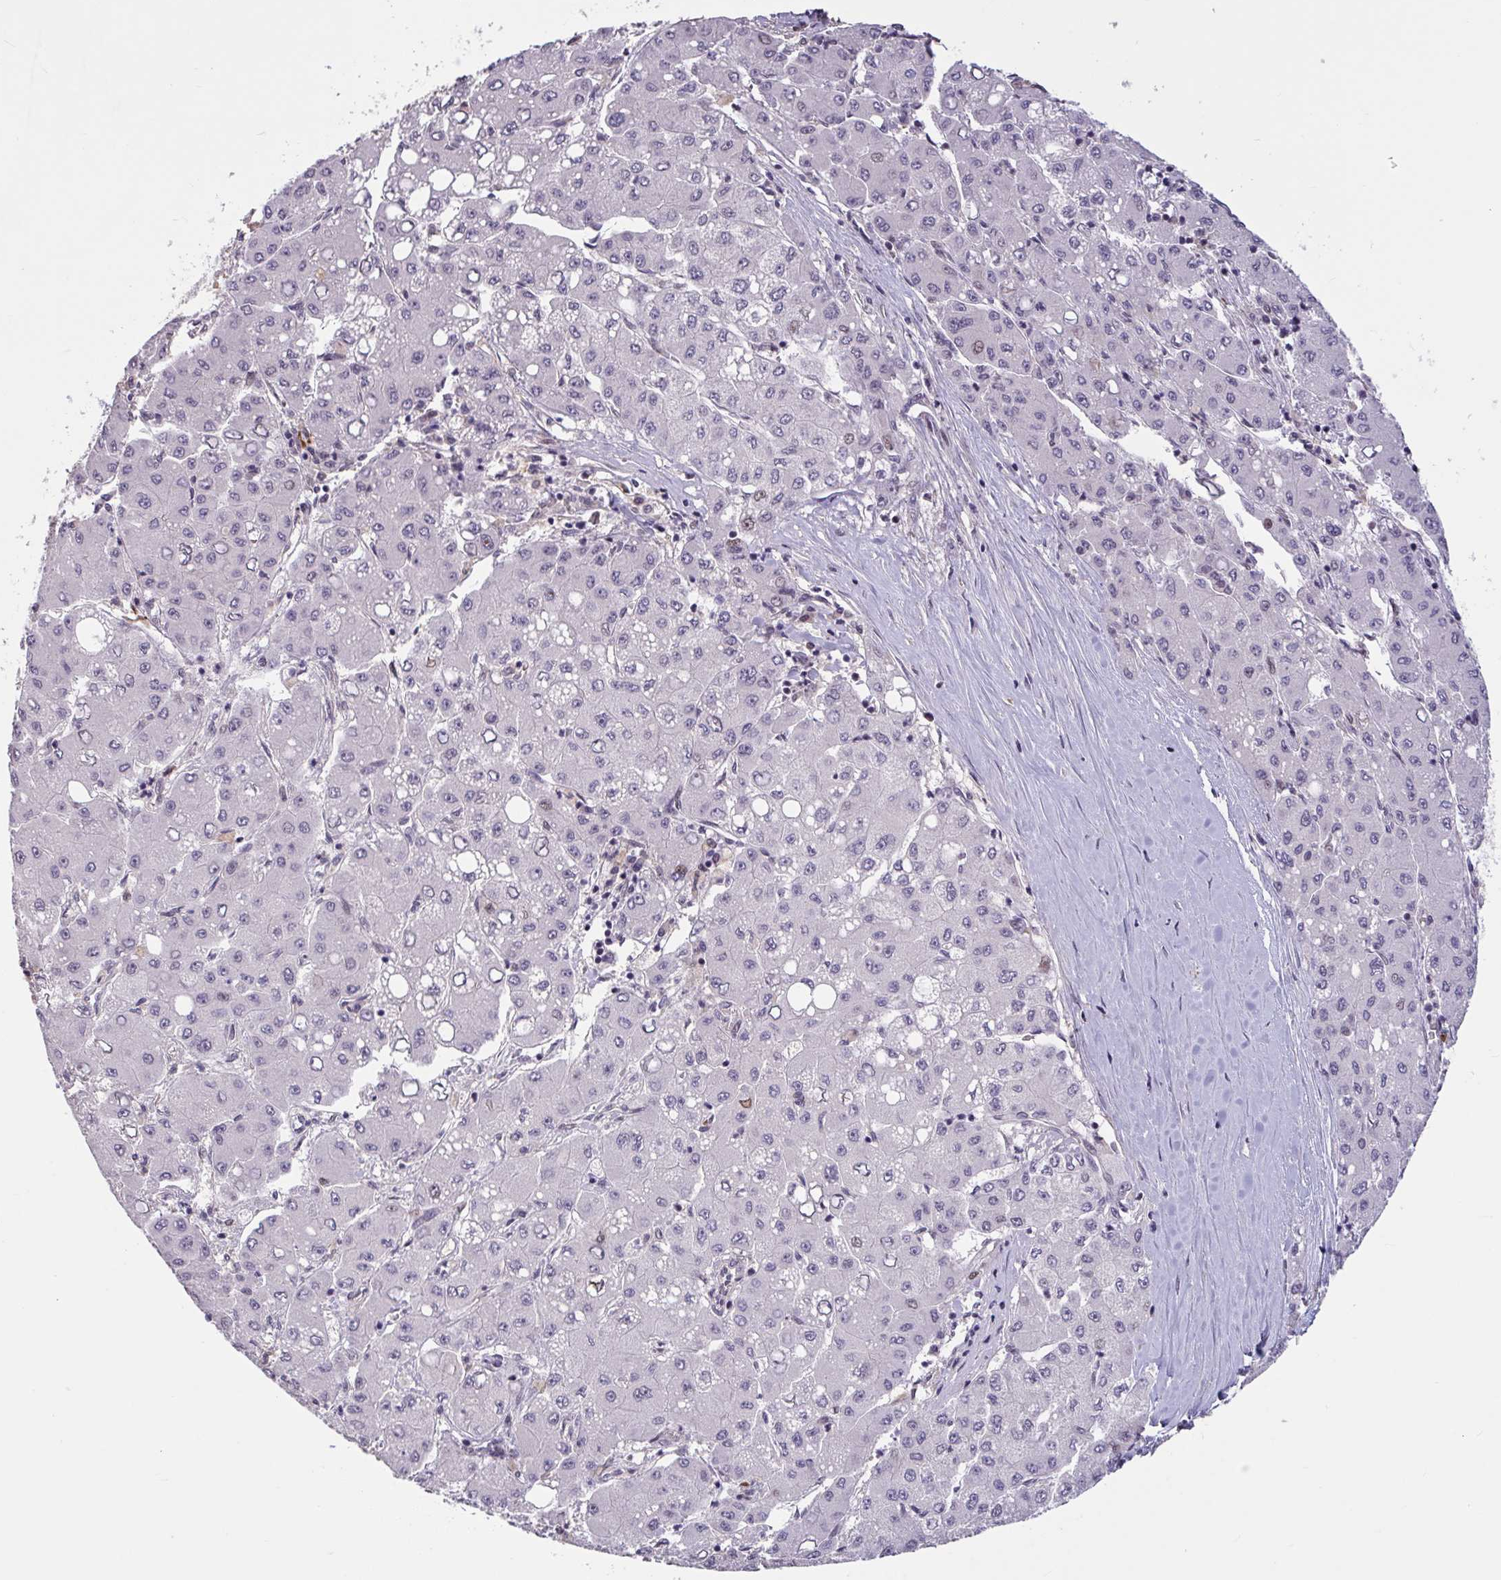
{"staining": {"intensity": "negative", "quantity": "none", "location": "none"}, "tissue": "liver cancer", "cell_type": "Tumor cells", "image_type": "cancer", "snomed": [{"axis": "morphology", "description": "Carcinoma, Hepatocellular, NOS"}, {"axis": "topography", "description": "Liver"}], "caption": "The immunohistochemistry micrograph has no significant staining in tumor cells of liver cancer (hepatocellular carcinoma) tissue.", "gene": "ZNF414", "patient": {"sex": "male", "age": 40}}